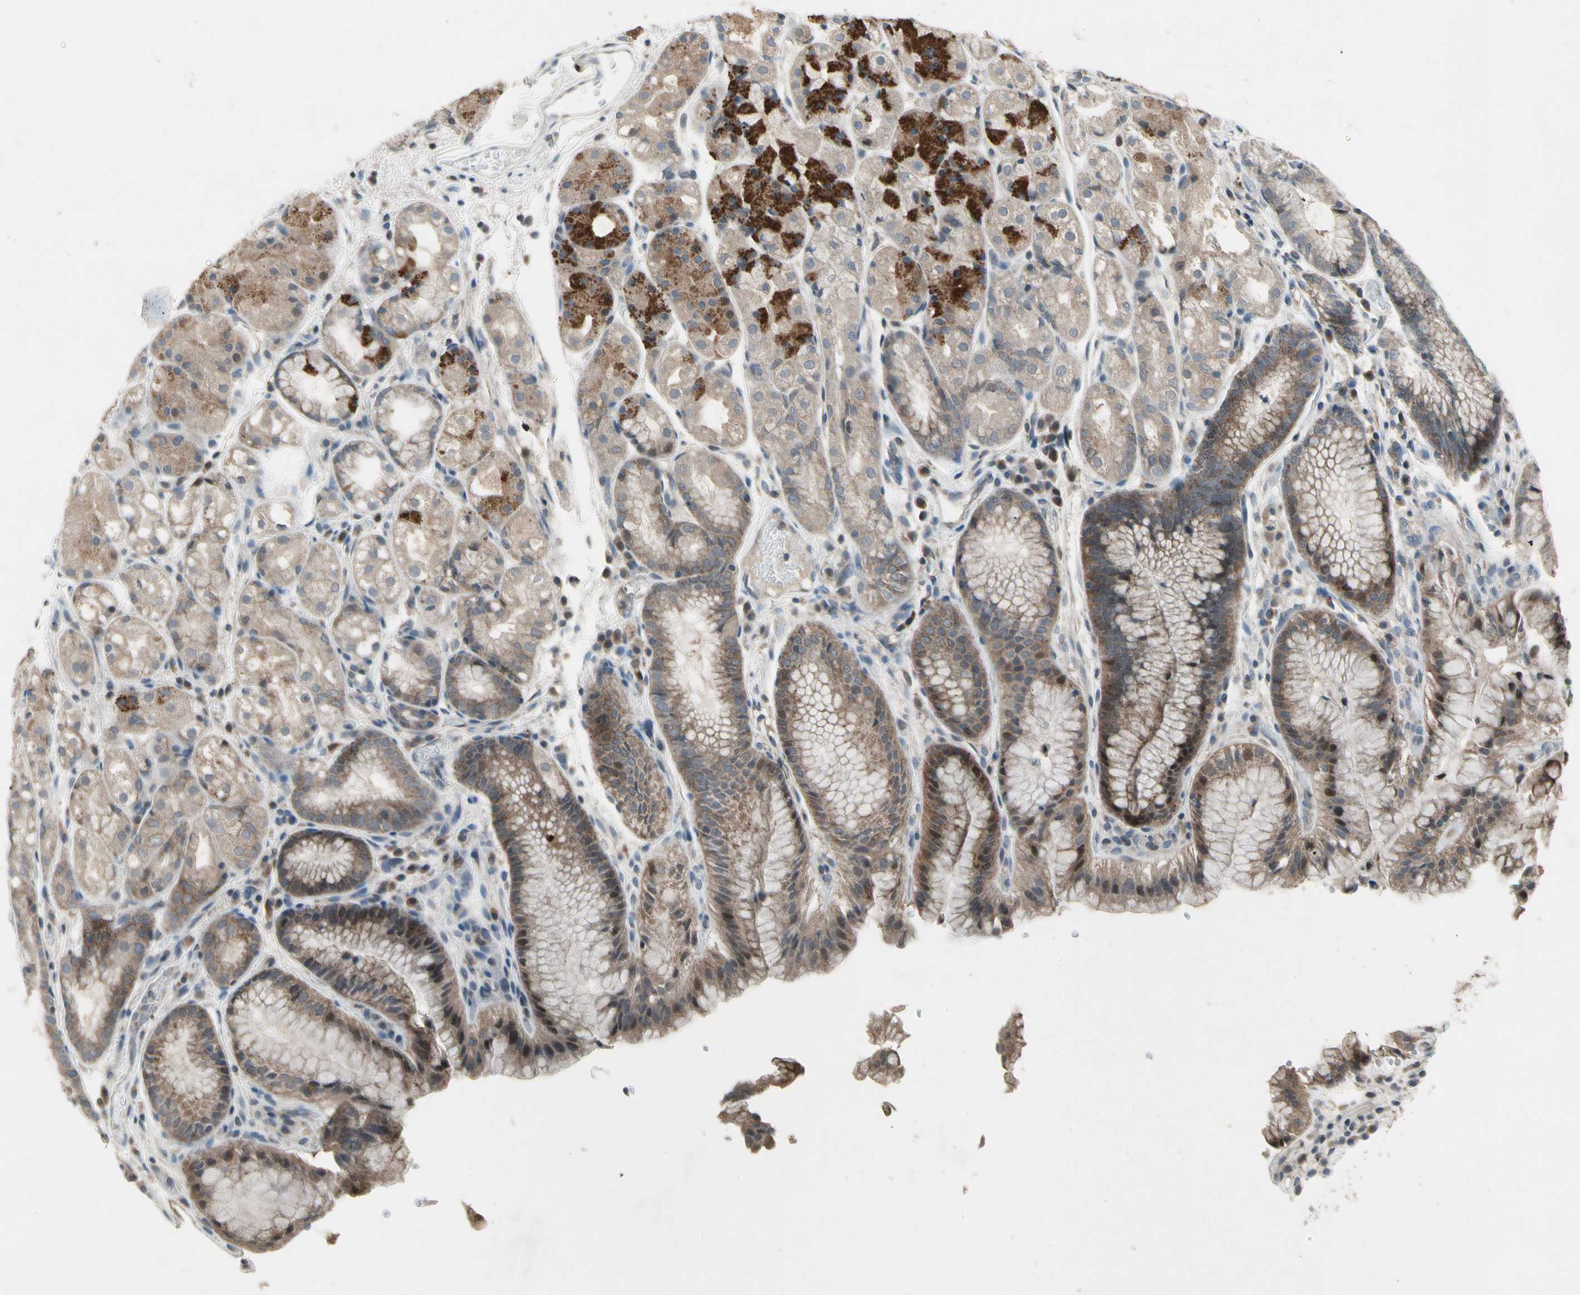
{"staining": {"intensity": "strong", "quantity": "25%-75%", "location": "cytoplasmic/membranous"}, "tissue": "stomach", "cell_type": "Glandular cells", "image_type": "normal", "snomed": [{"axis": "morphology", "description": "Normal tissue, NOS"}, {"axis": "topography", "description": "Stomach, upper"}], "caption": "Strong cytoplasmic/membranous protein positivity is identified in about 25%-75% of glandular cells in stomach. (DAB (3,3'-diaminobenzidine) IHC, brown staining for protein, blue staining for nuclei).", "gene": "NMI", "patient": {"sex": "male", "age": 72}}